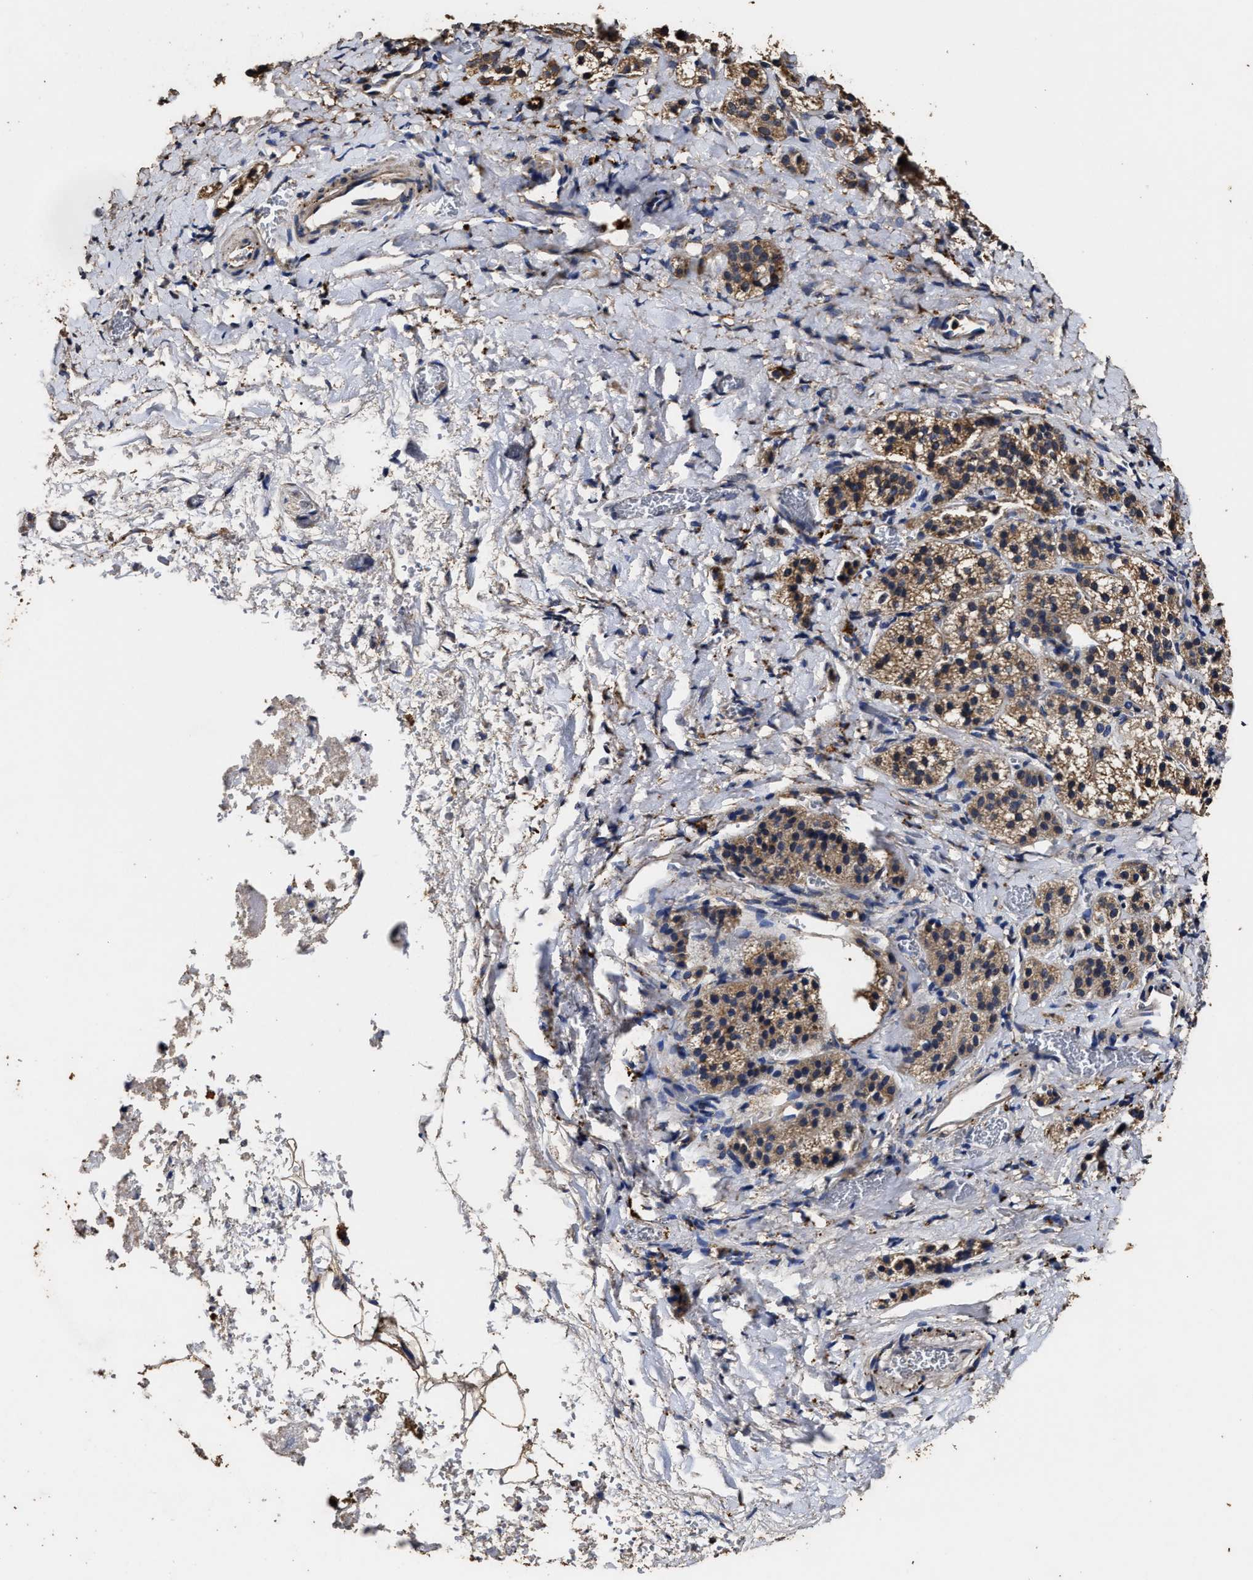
{"staining": {"intensity": "moderate", "quantity": ">75%", "location": "cytoplasmic/membranous"}, "tissue": "adrenal gland", "cell_type": "Glandular cells", "image_type": "normal", "snomed": [{"axis": "morphology", "description": "Normal tissue, NOS"}, {"axis": "topography", "description": "Adrenal gland"}], "caption": "Moderate cytoplasmic/membranous staining for a protein is appreciated in approximately >75% of glandular cells of unremarkable adrenal gland using IHC.", "gene": "PPM1K", "patient": {"sex": "female", "age": 44}}